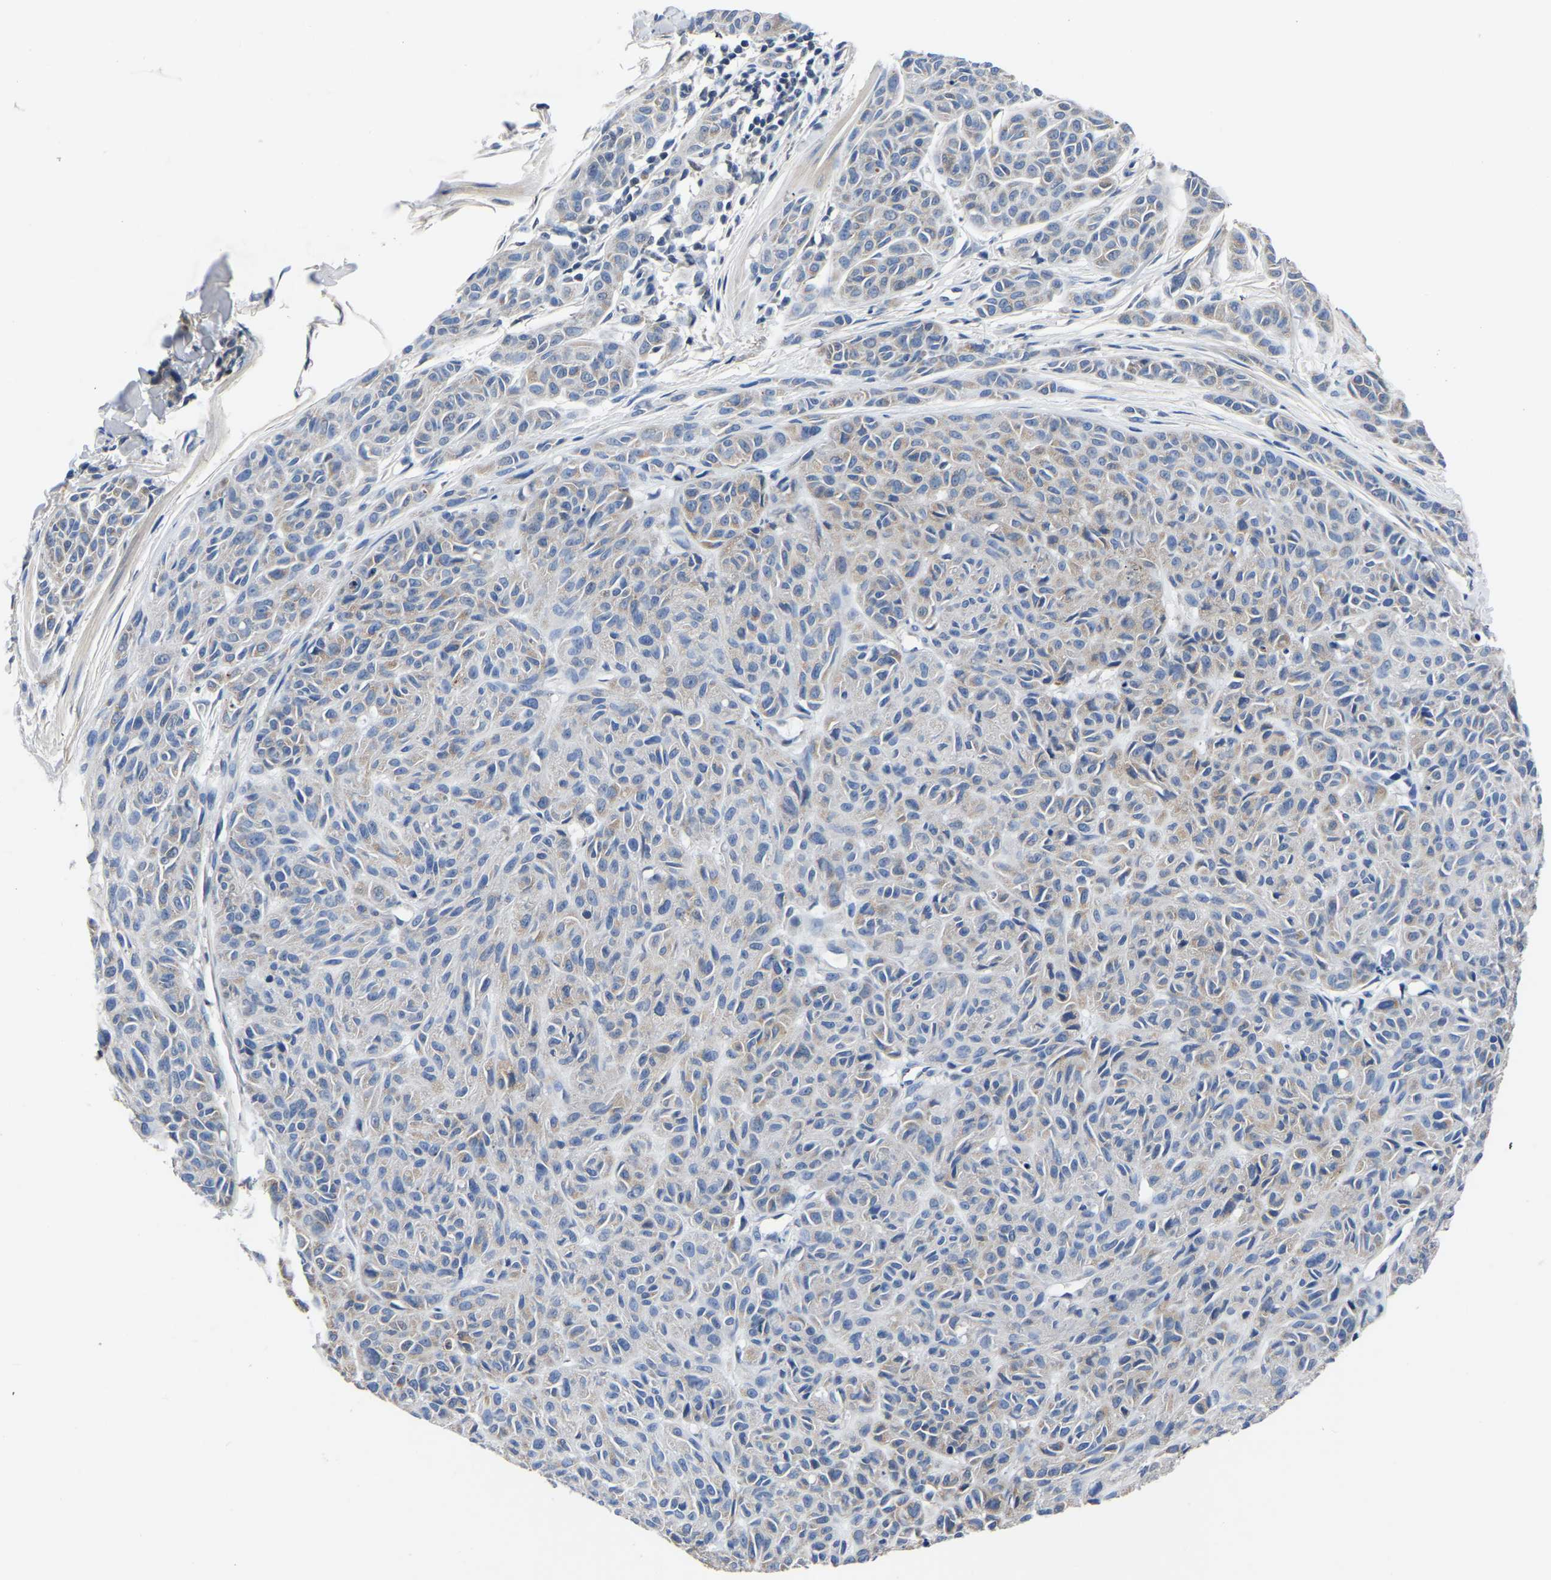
{"staining": {"intensity": "weak", "quantity": "<25%", "location": "cytoplasmic/membranous"}, "tissue": "melanoma", "cell_type": "Tumor cells", "image_type": "cancer", "snomed": [{"axis": "morphology", "description": "Malignant melanoma, NOS"}, {"axis": "topography", "description": "Skin"}], "caption": "This is a photomicrograph of immunohistochemistry (IHC) staining of malignant melanoma, which shows no expression in tumor cells. (IHC, brightfield microscopy, high magnification).", "gene": "FGD5", "patient": {"sex": "male", "age": 62}}